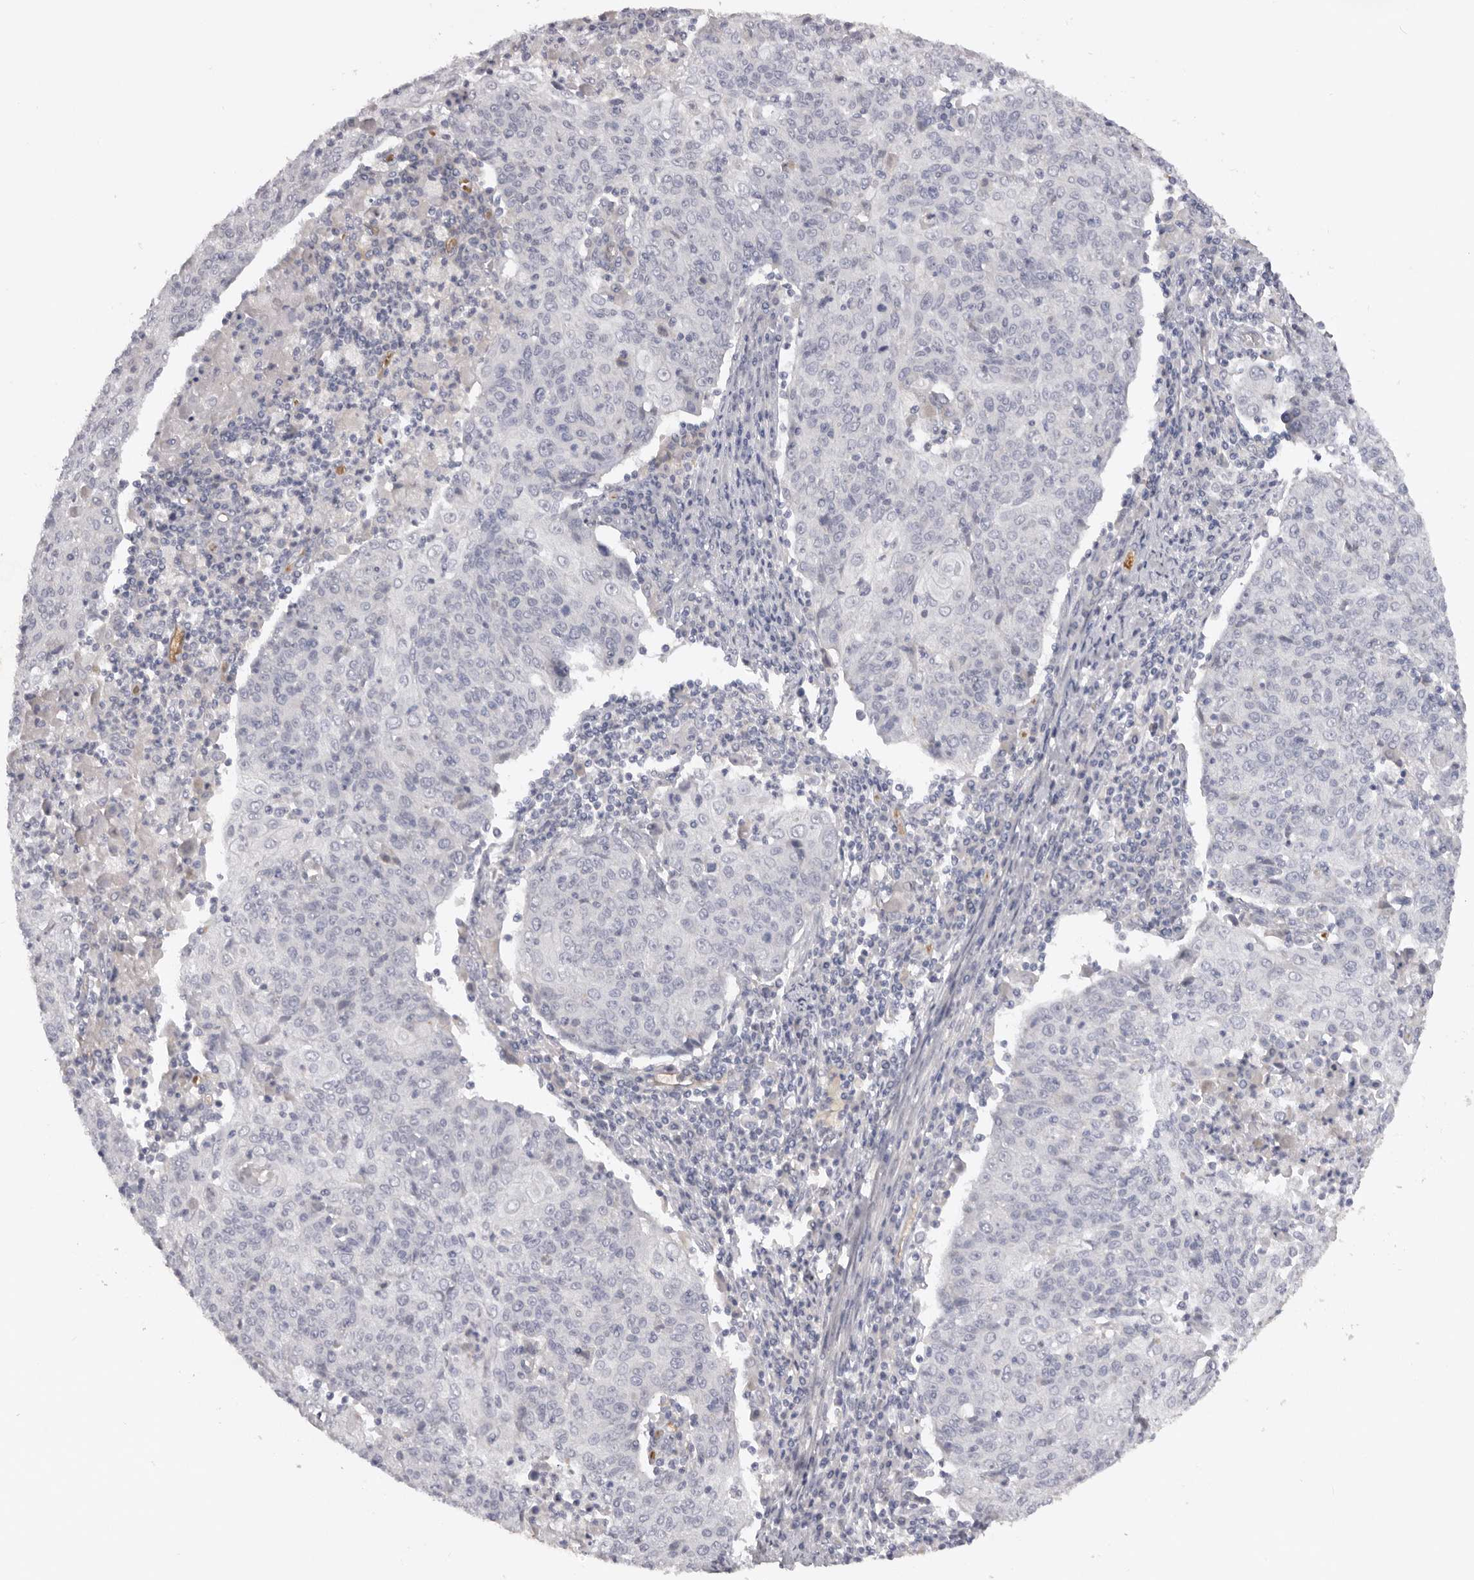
{"staining": {"intensity": "negative", "quantity": "none", "location": "none"}, "tissue": "cervical cancer", "cell_type": "Tumor cells", "image_type": "cancer", "snomed": [{"axis": "morphology", "description": "Squamous cell carcinoma, NOS"}, {"axis": "topography", "description": "Cervix"}], "caption": "Tumor cells are negative for protein expression in human cervical cancer (squamous cell carcinoma). Brightfield microscopy of IHC stained with DAB (3,3'-diaminobenzidine) (brown) and hematoxylin (blue), captured at high magnification.", "gene": "TNR", "patient": {"sex": "female", "age": 48}}